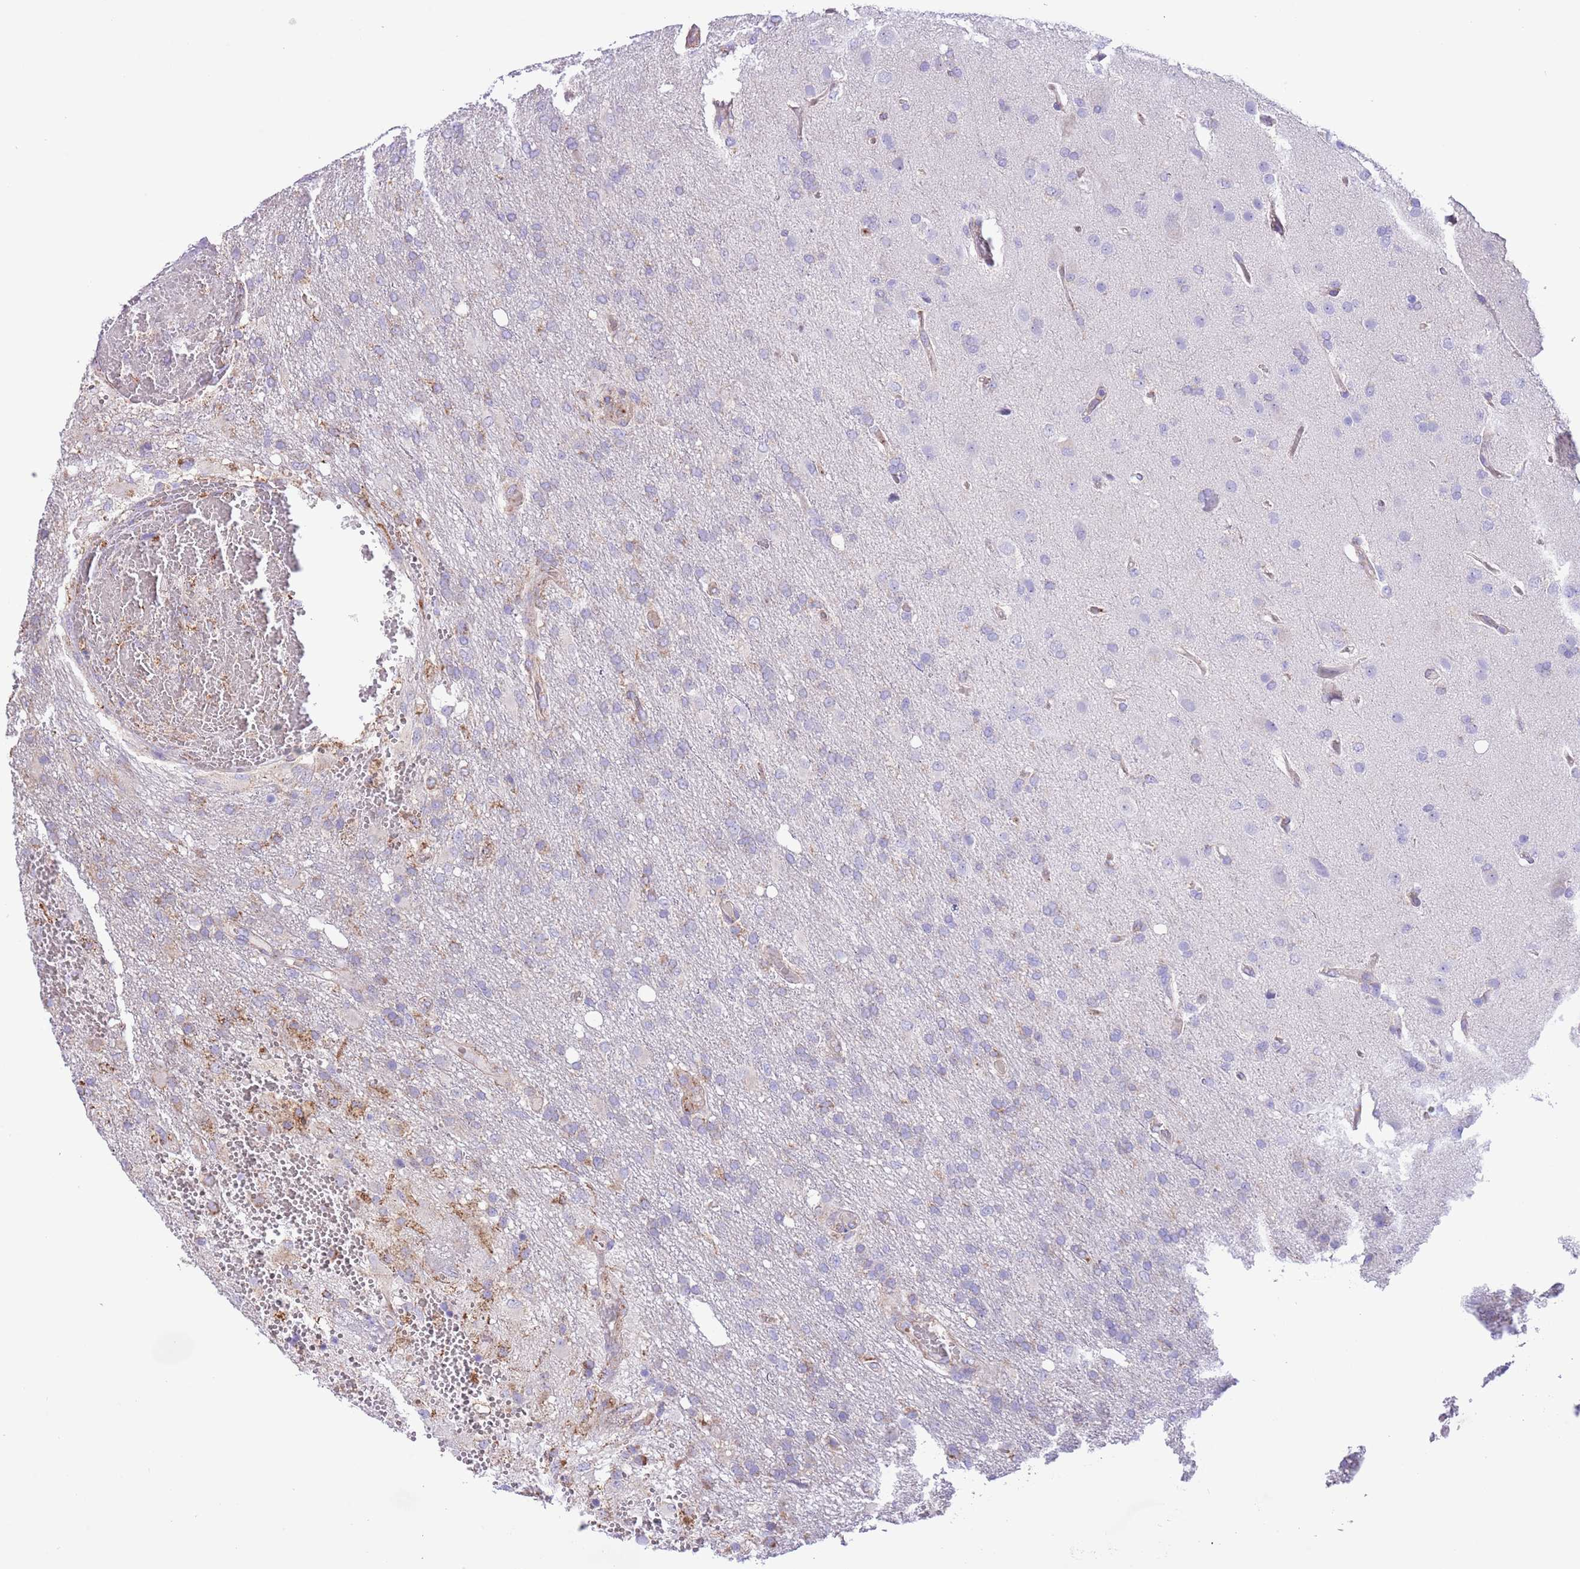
{"staining": {"intensity": "negative", "quantity": "none", "location": "none"}, "tissue": "glioma", "cell_type": "Tumor cells", "image_type": "cancer", "snomed": [{"axis": "morphology", "description": "Glioma, malignant, High grade"}, {"axis": "topography", "description": "Brain"}], "caption": "Immunohistochemical staining of human glioma displays no significant expression in tumor cells.", "gene": "SS18L2", "patient": {"sex": "female", "age": 74}}